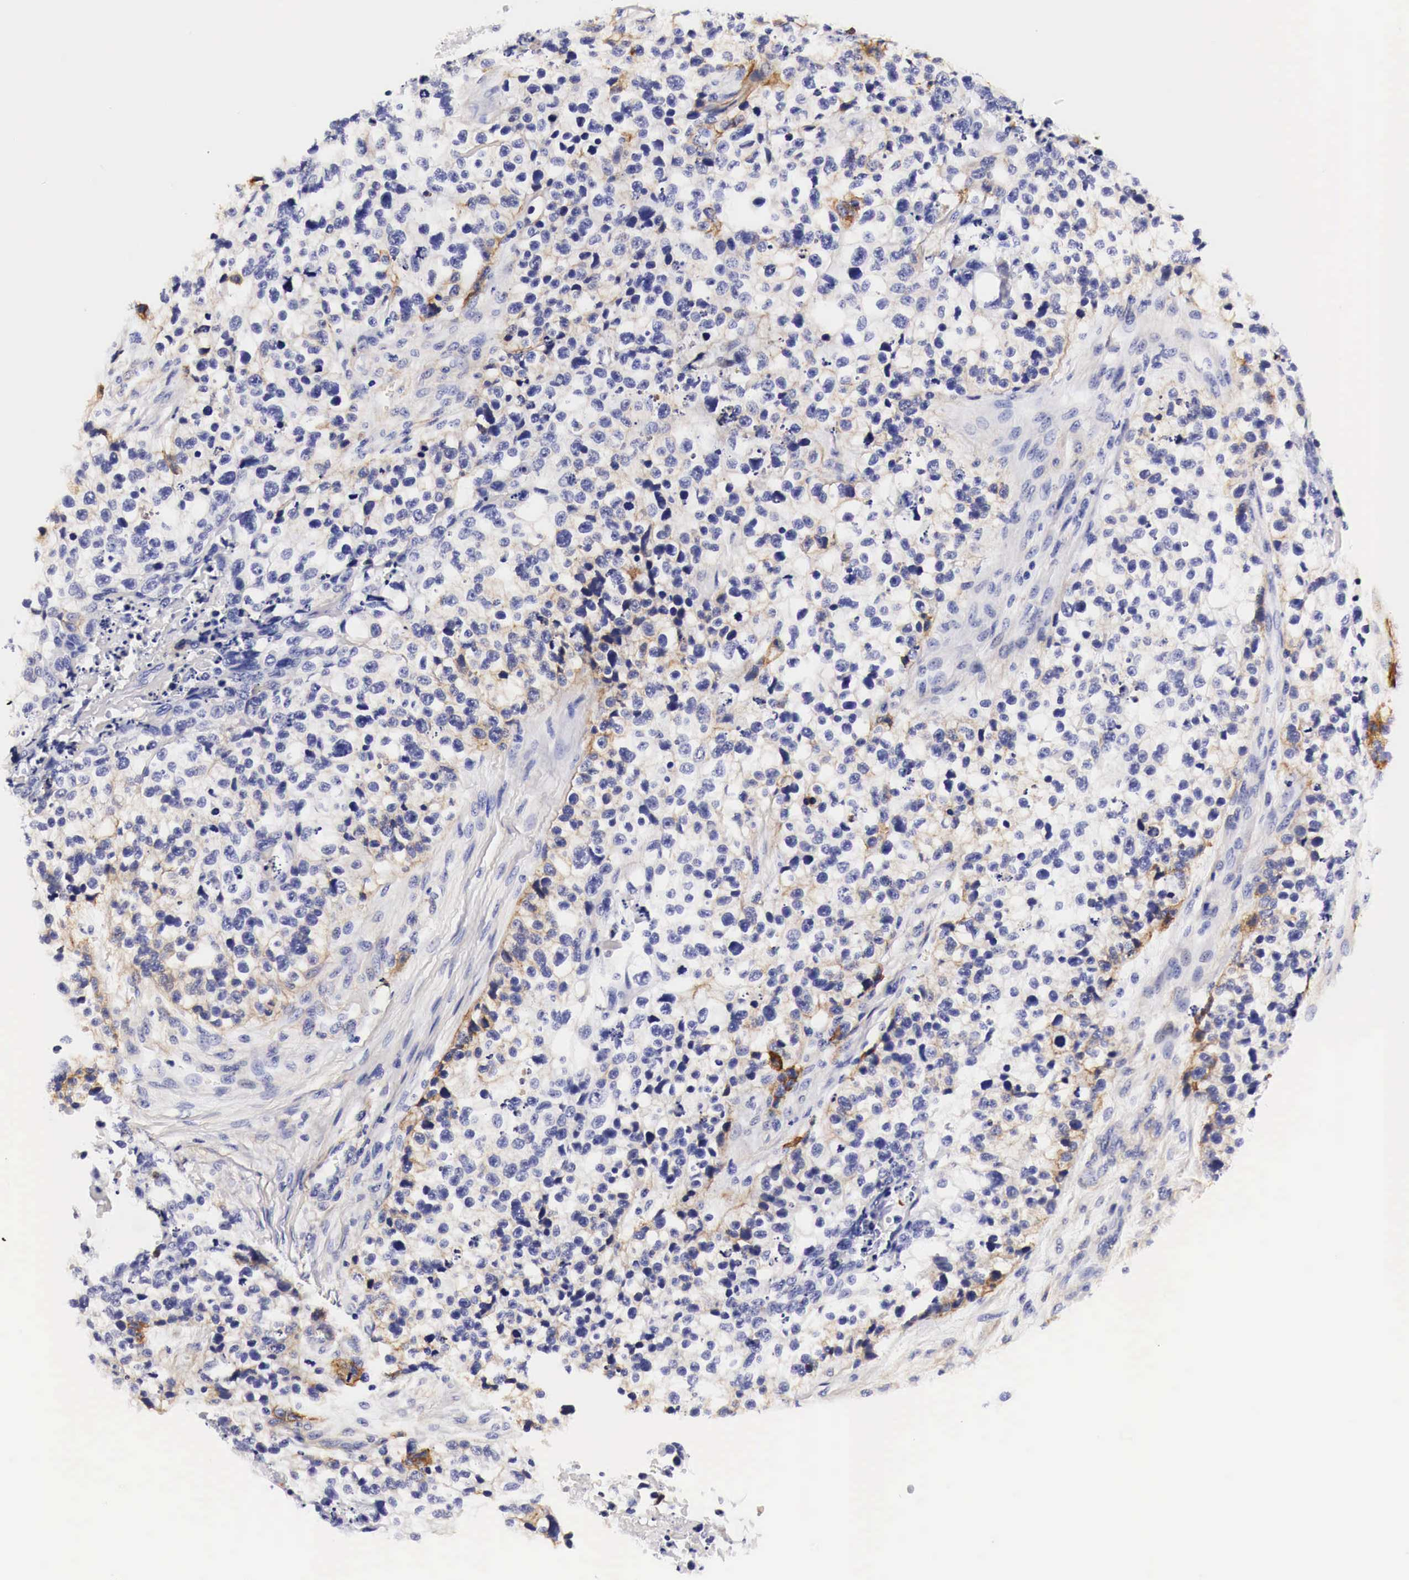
{"staining": {"intensity": "weak", "quantity": "<25%", "location": "cytoplasmic/membranous"}, "tissue": "lung cancer", "cell_type": "Tumor cells", "image_type": "cancer", "snomed": [{"axis": "morphology", "description": "Squamous cell carcinoma, NOS"}, {"axis": "topography", "description": "Lymph node"}, {"axis": "topography", "description": "Lung"}], "caption": "High power microscopy histopathology image of an immunohistochemistry (IHC) micrograph of lung cancer (squamous cell carcinoma), revealing no significant staining in tumor cells.", "gene": "EGFR", "patient": {"sex": "male", "age": 74}}